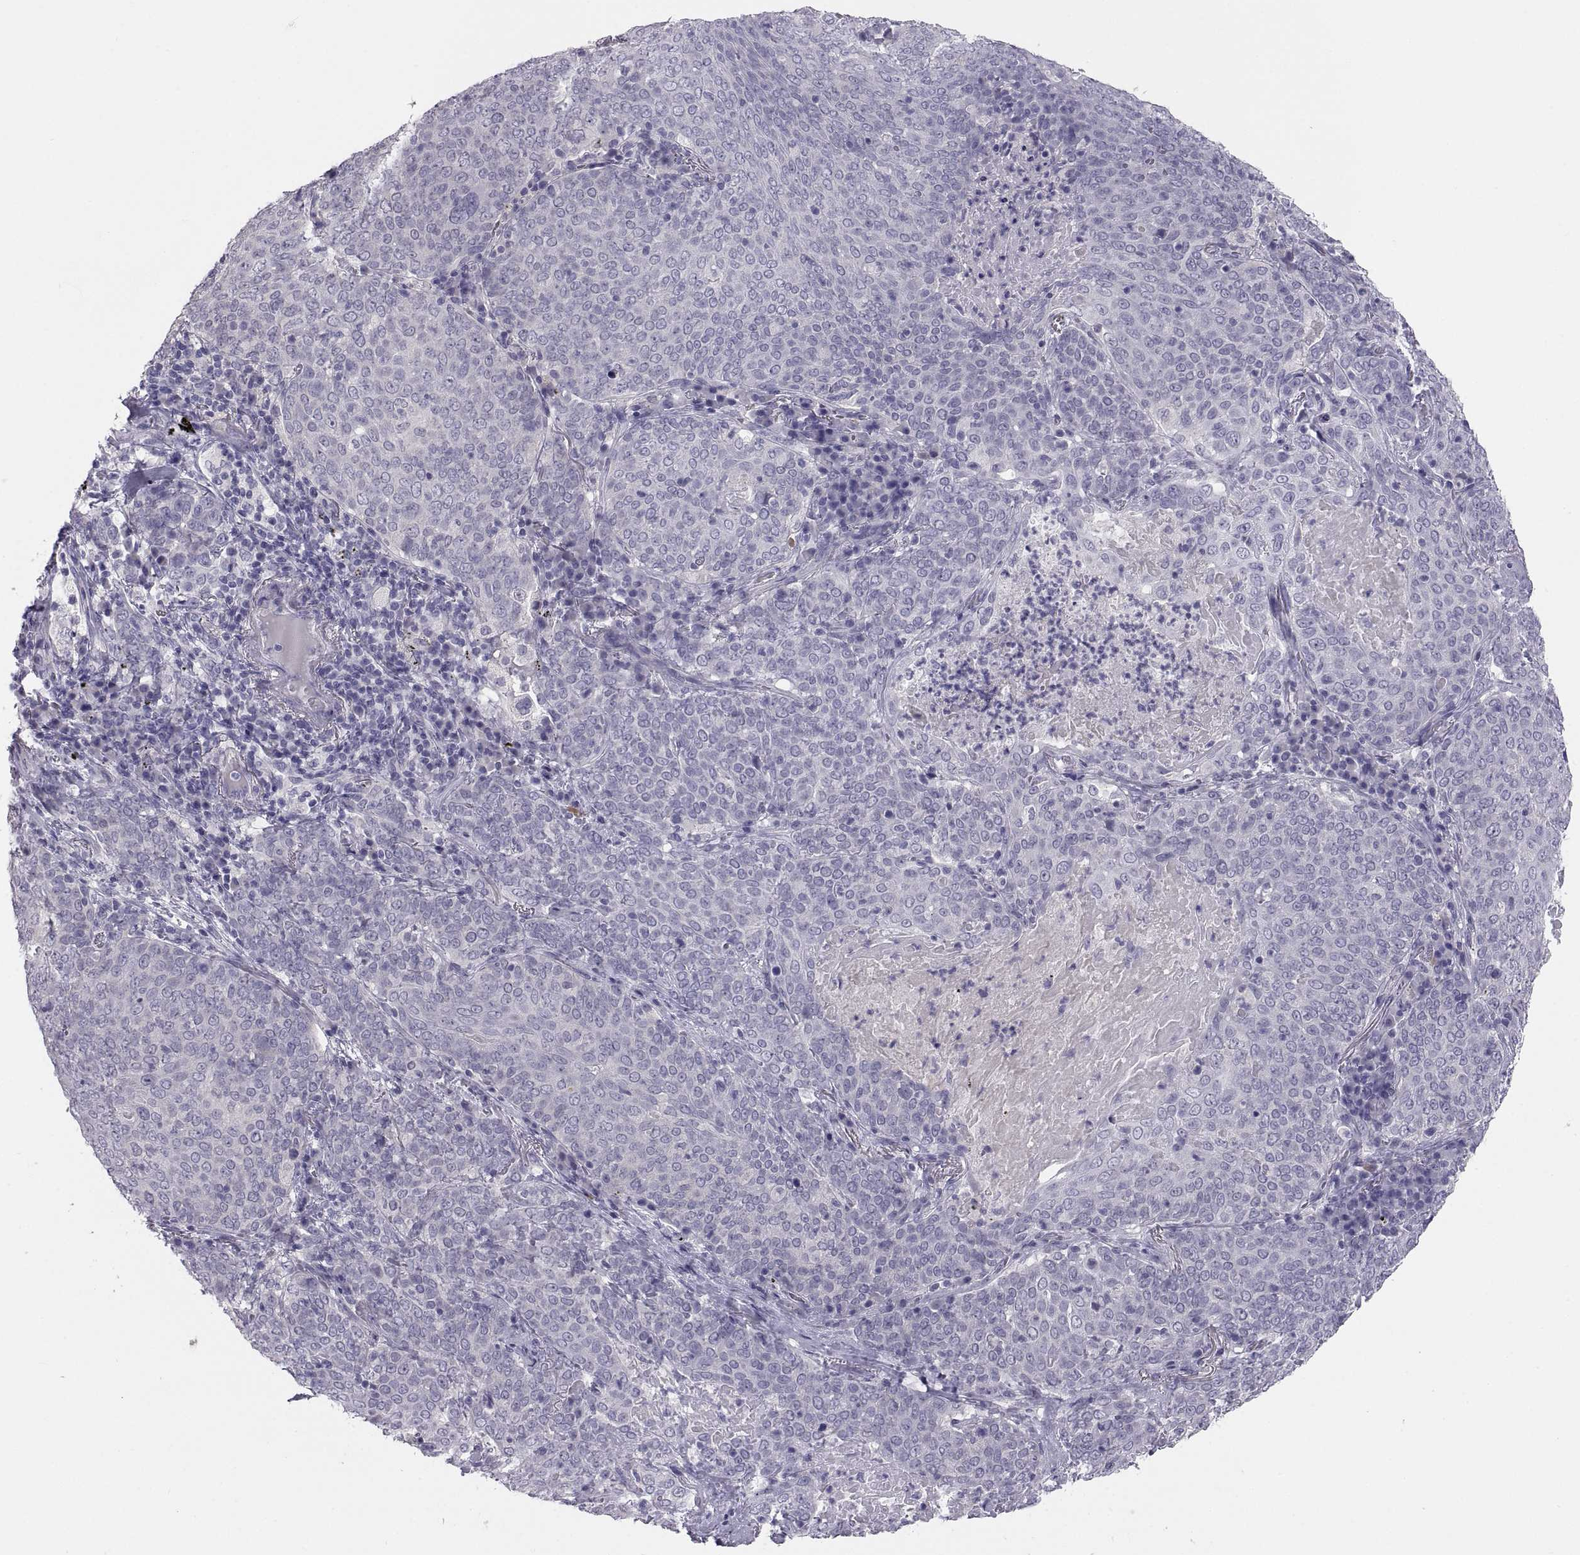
{"staining": {"intensity": "negative", "quantity": "none", "location": "none"}, "tissue": "lung cancer", "cell_type": "Tumor cells", "image_type": "cancer", "snomed": [{"axis": "morphology", "description": "Squamous cell carcinoma, NOS"}, {"axis": "topography", "description": "Lung"}], "caption": "Immunohistochemical staining of lung squamous cell carcinoma displays no significant staining in tumor cells. Nuclei are stained in blue.", "gene": "STRC", "patient": {"sex": "male", "age": 82}}